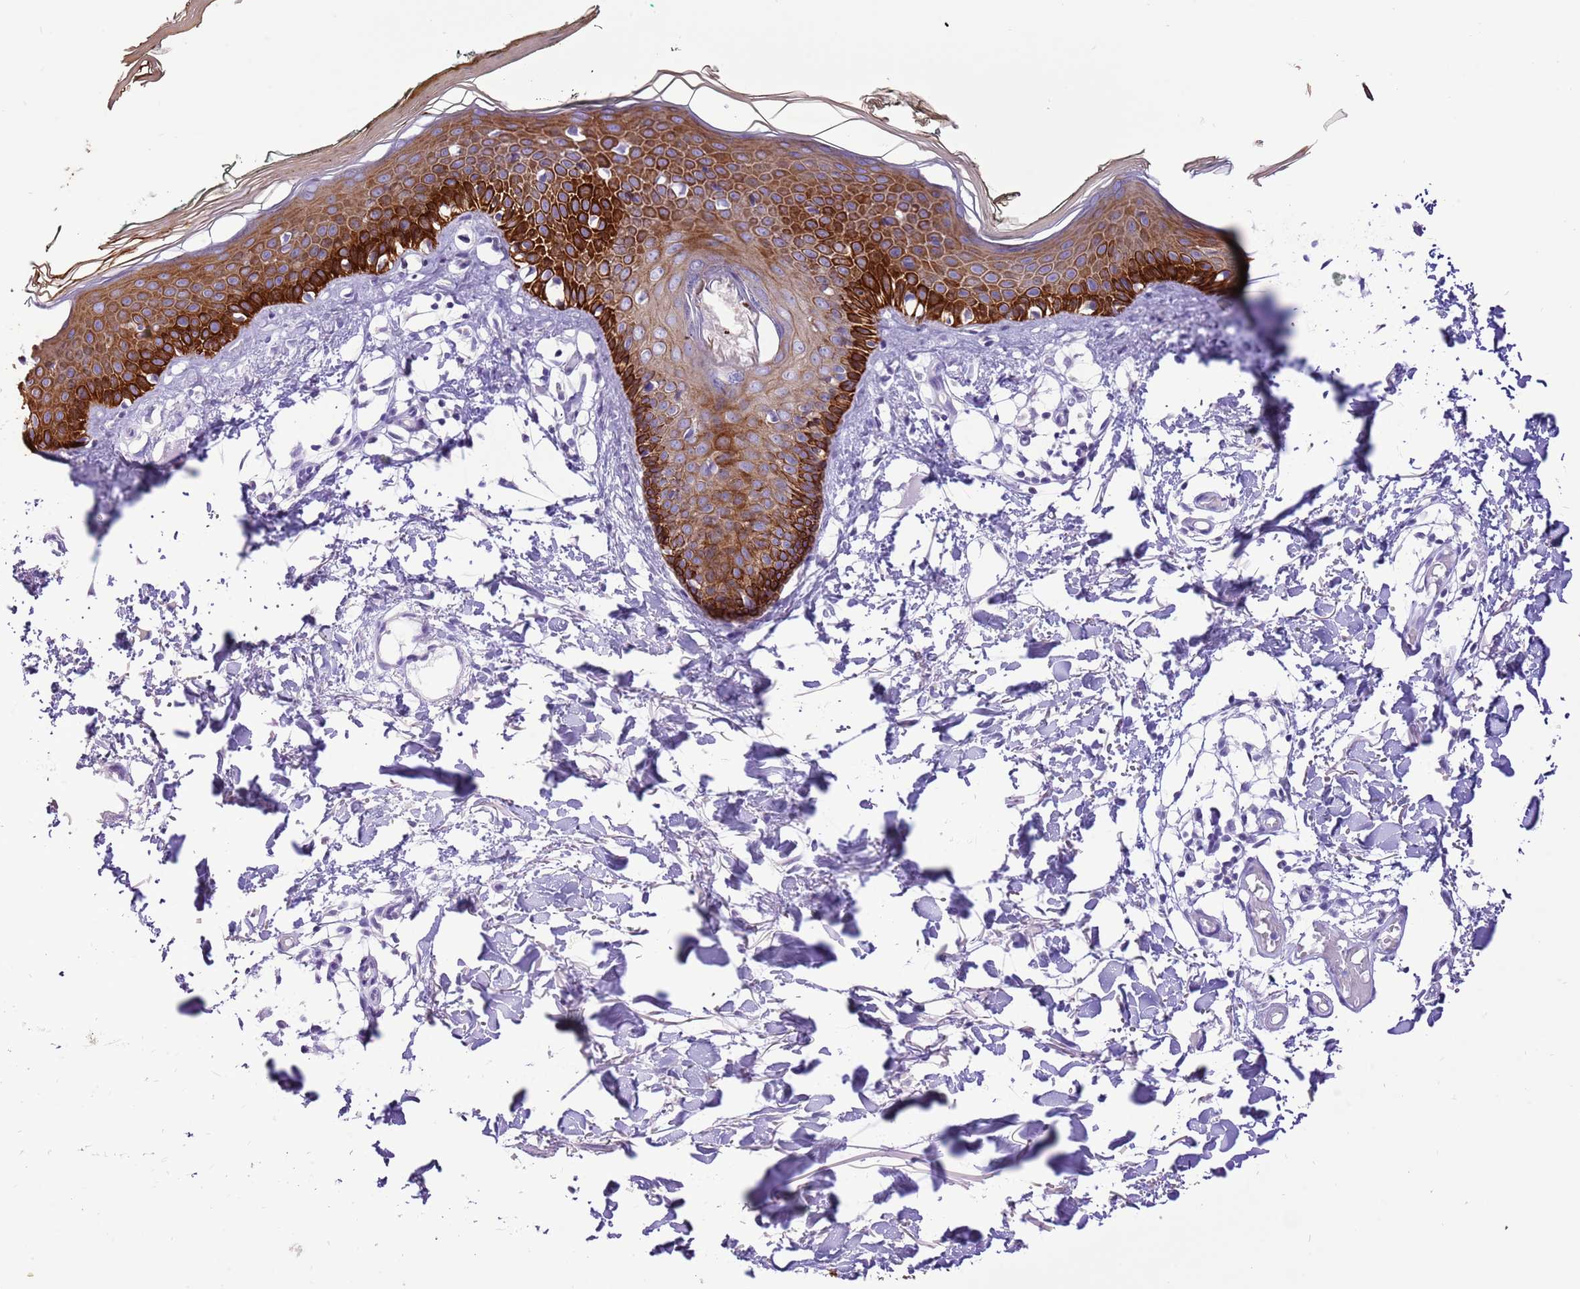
{"staining": {"intensity": "negative", "quantity": "none", "location": "none"}, "tissue": "skin", "cell_type": "Fibroblasts", "image_type": "normal", "snomed": [{"axis": "morphology", "description": "Normal tissue, NOS"}, {"axis": "topography", "description": "Skin"}], "caption": "DAB (3,3'-diaminobenzidine) immunohistochemical staining of normal human skin exhibits no significant staining in fibroblasts.", "gene": "R3HDM4", "patient": {"sex": "male", "age": 62}}